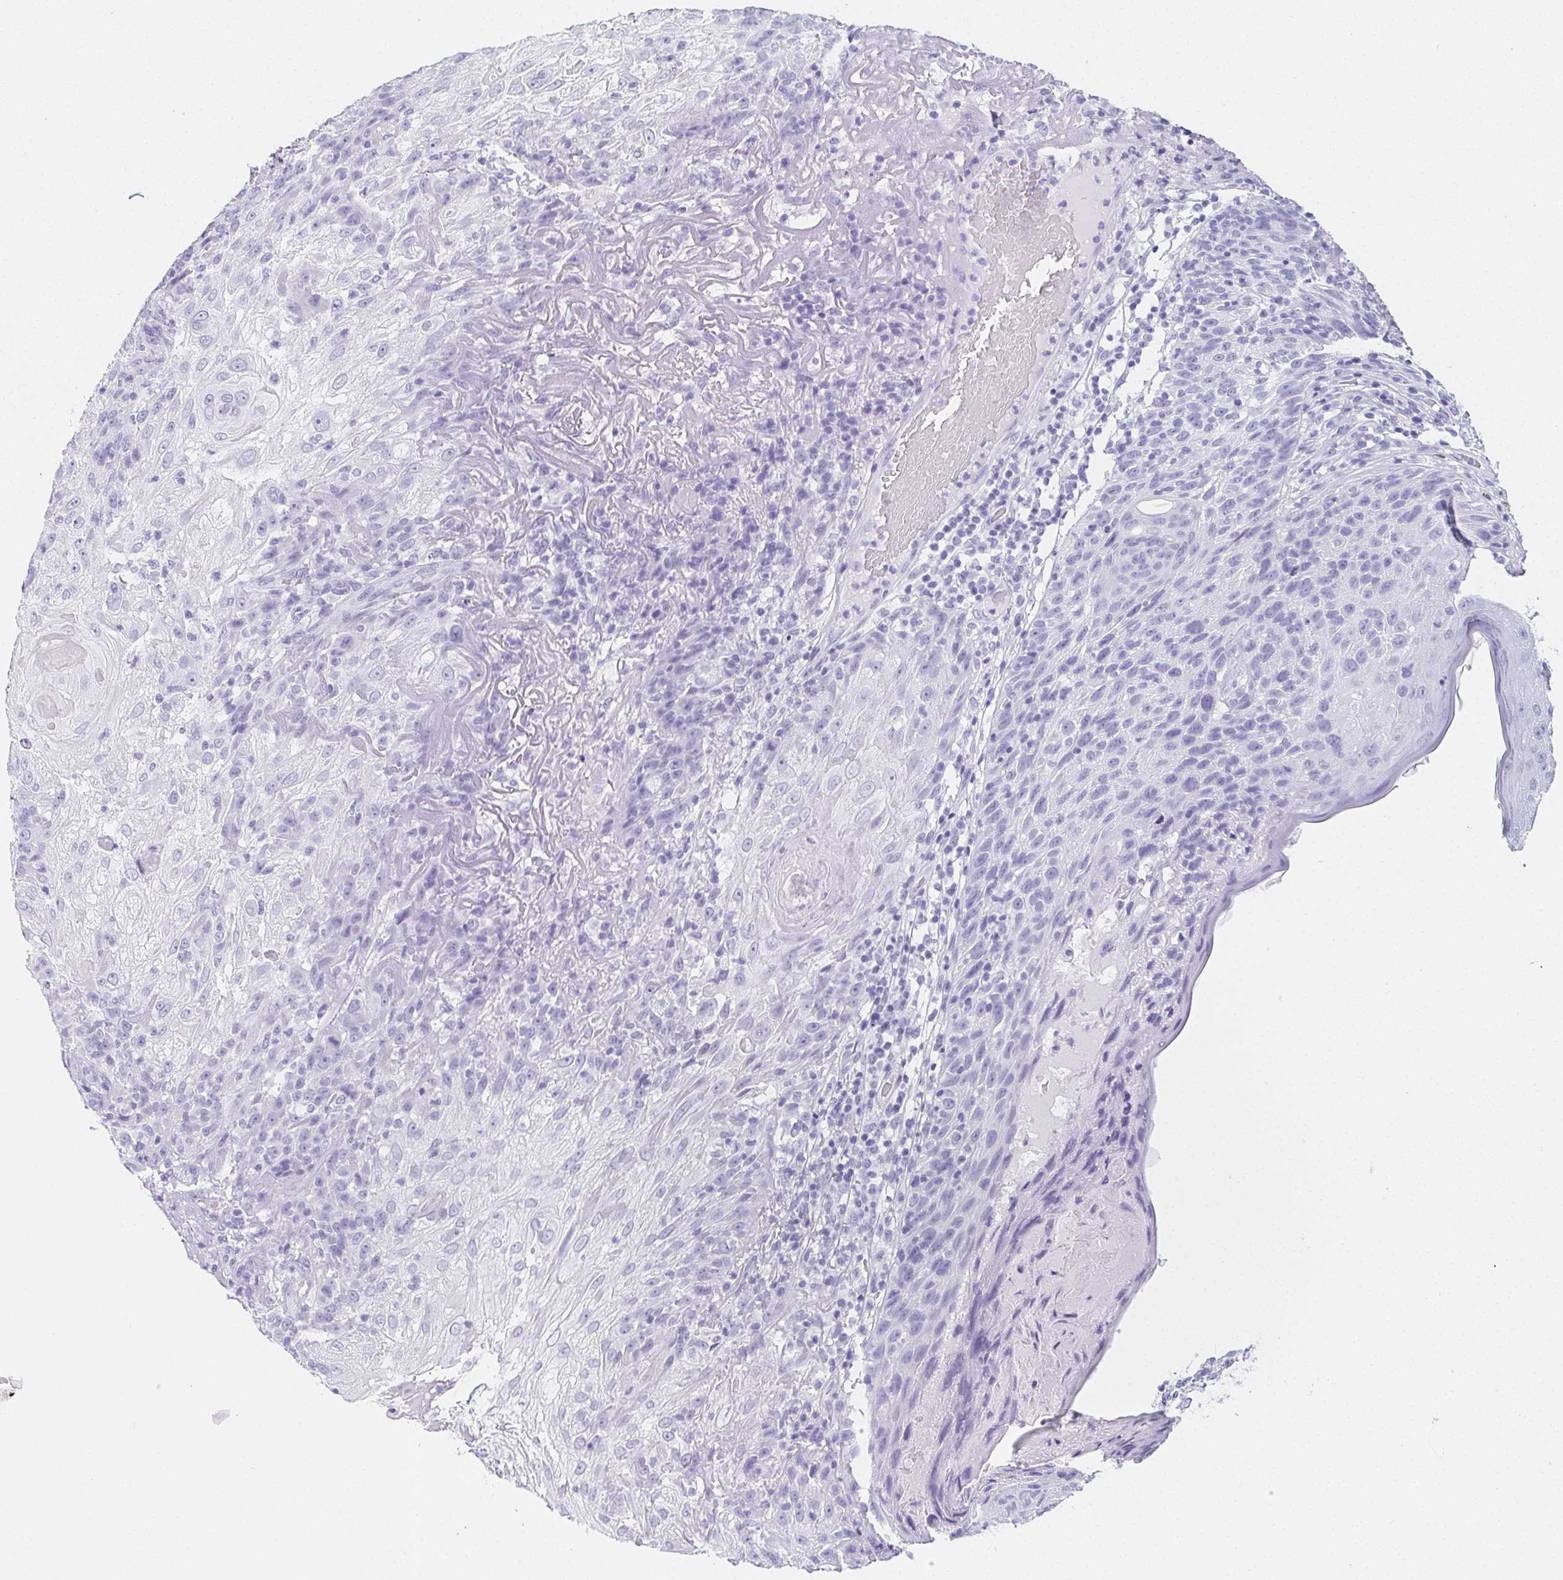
{"staining": {"intensity": "negative", "quantity": "none", "location": "none"}, "tissue": "skin cancer", "cell_type": "Tumor cells", "image_type": "cancer", "snomed": [{"axis": "morphology", "description": "Normal tissue, NOS"}, {"axis": "morphology", "description": "Squamous cell carcinoma, NOS"}, {"axis": "topography", "description": "Skin"}], "caption": "Image shows no significant protein positivity in tumor cells of squamous cell carcinoma (skin).", "gene": "HRC", "patient": {"sex": "female", "age": 83}}